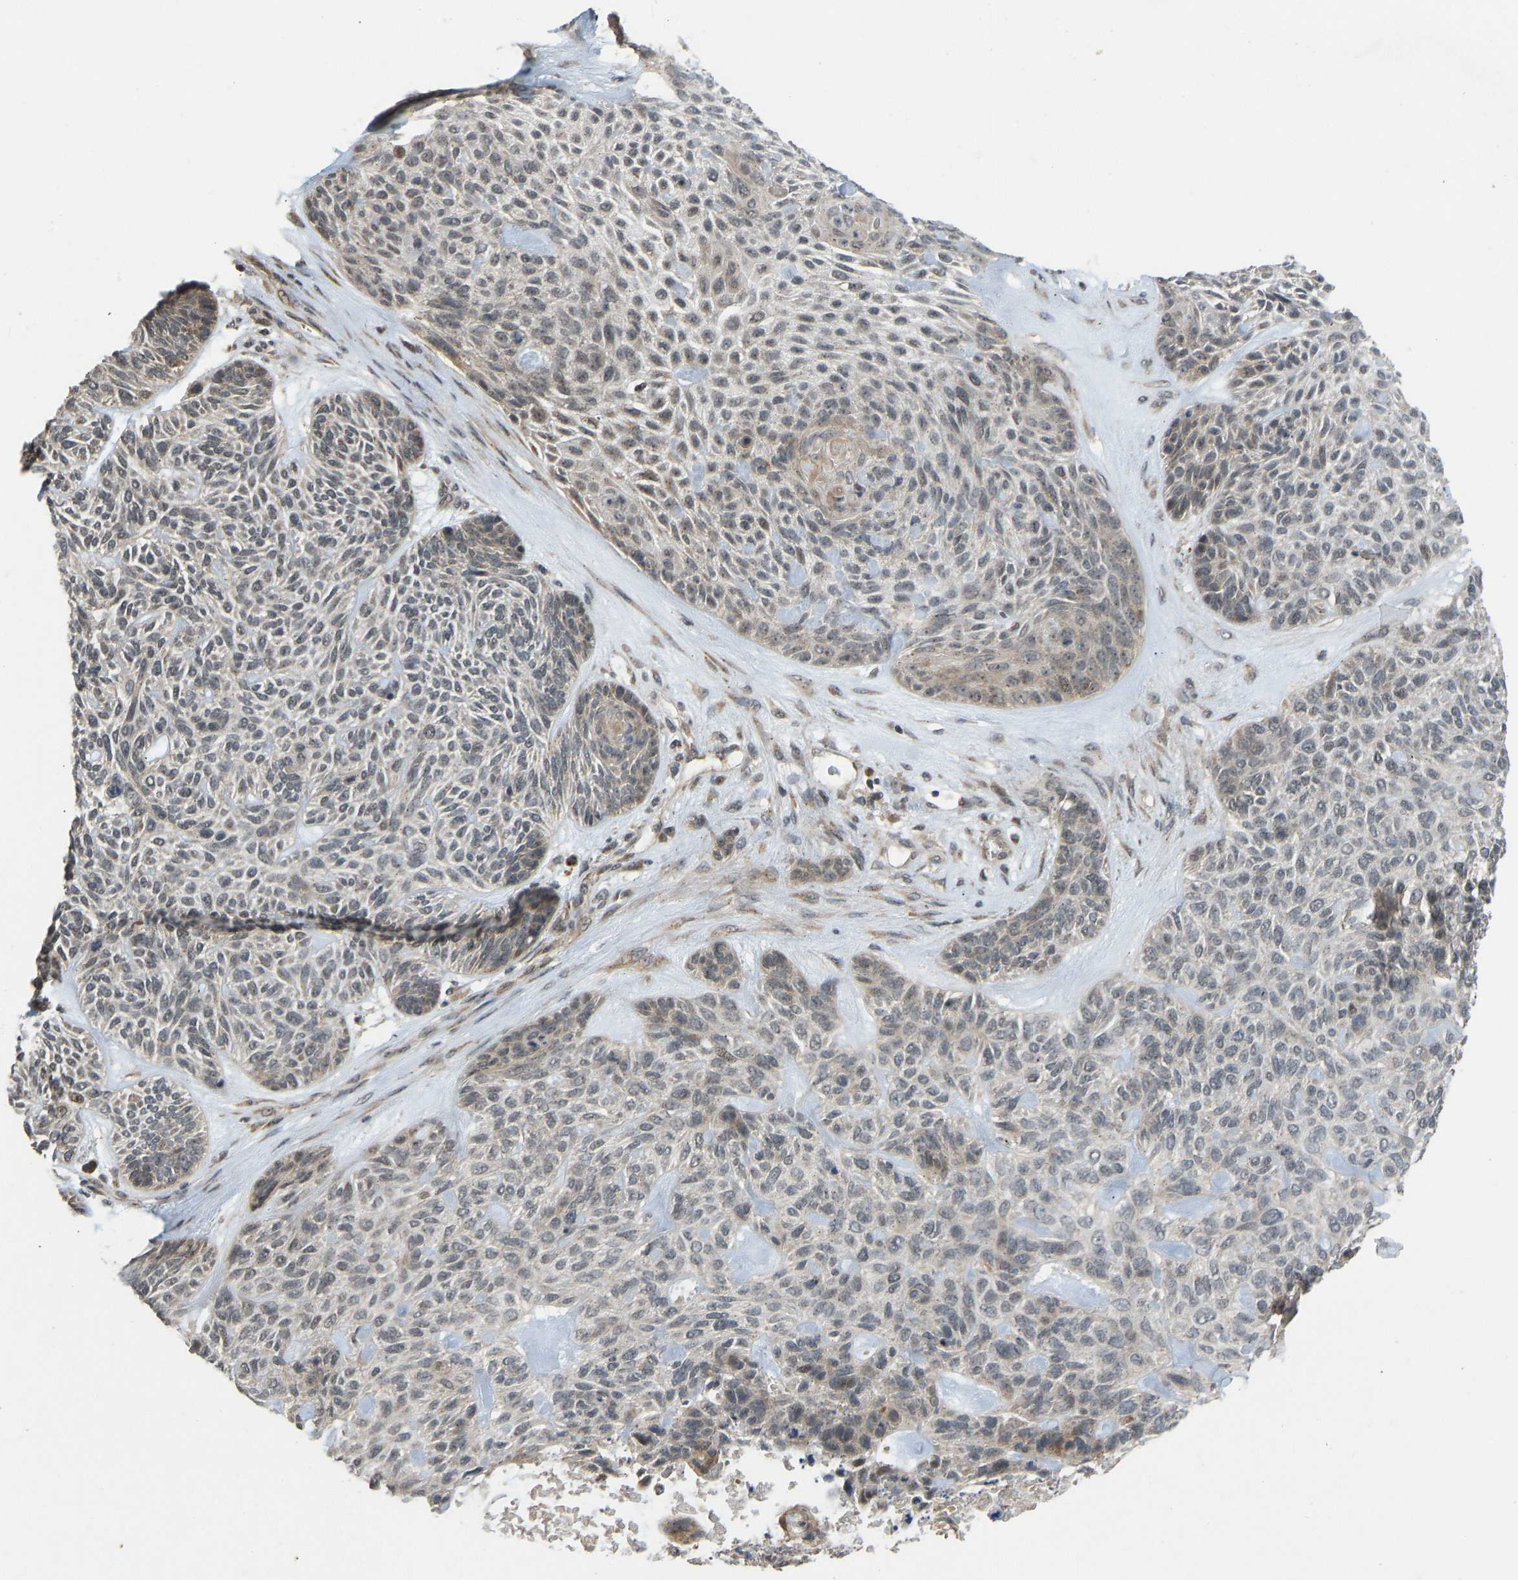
{"staining": {"intensity": "moderate", "quantity": "<25%", "location": "cytoplasmic/membranous"}, "tissue": "skin cancer", "cell_type": "Tumor cells", "image_type": "cancer", "snomed": [{"axis": "morphology", "description": "Basal cell carcinoma"}, {"axis": "topography", "description": "Skin"}], "caption": "The immunohistochemical stain shows moderate cytoplasmic/membranous expression in tumor cells of skin cancer (basal cell carcinoma) tissue. (brown staining indicates protein expression, while blue staining denotes nuclei).", "gene": "ACADS", "patient": {"sex": "male", "age": 55}}